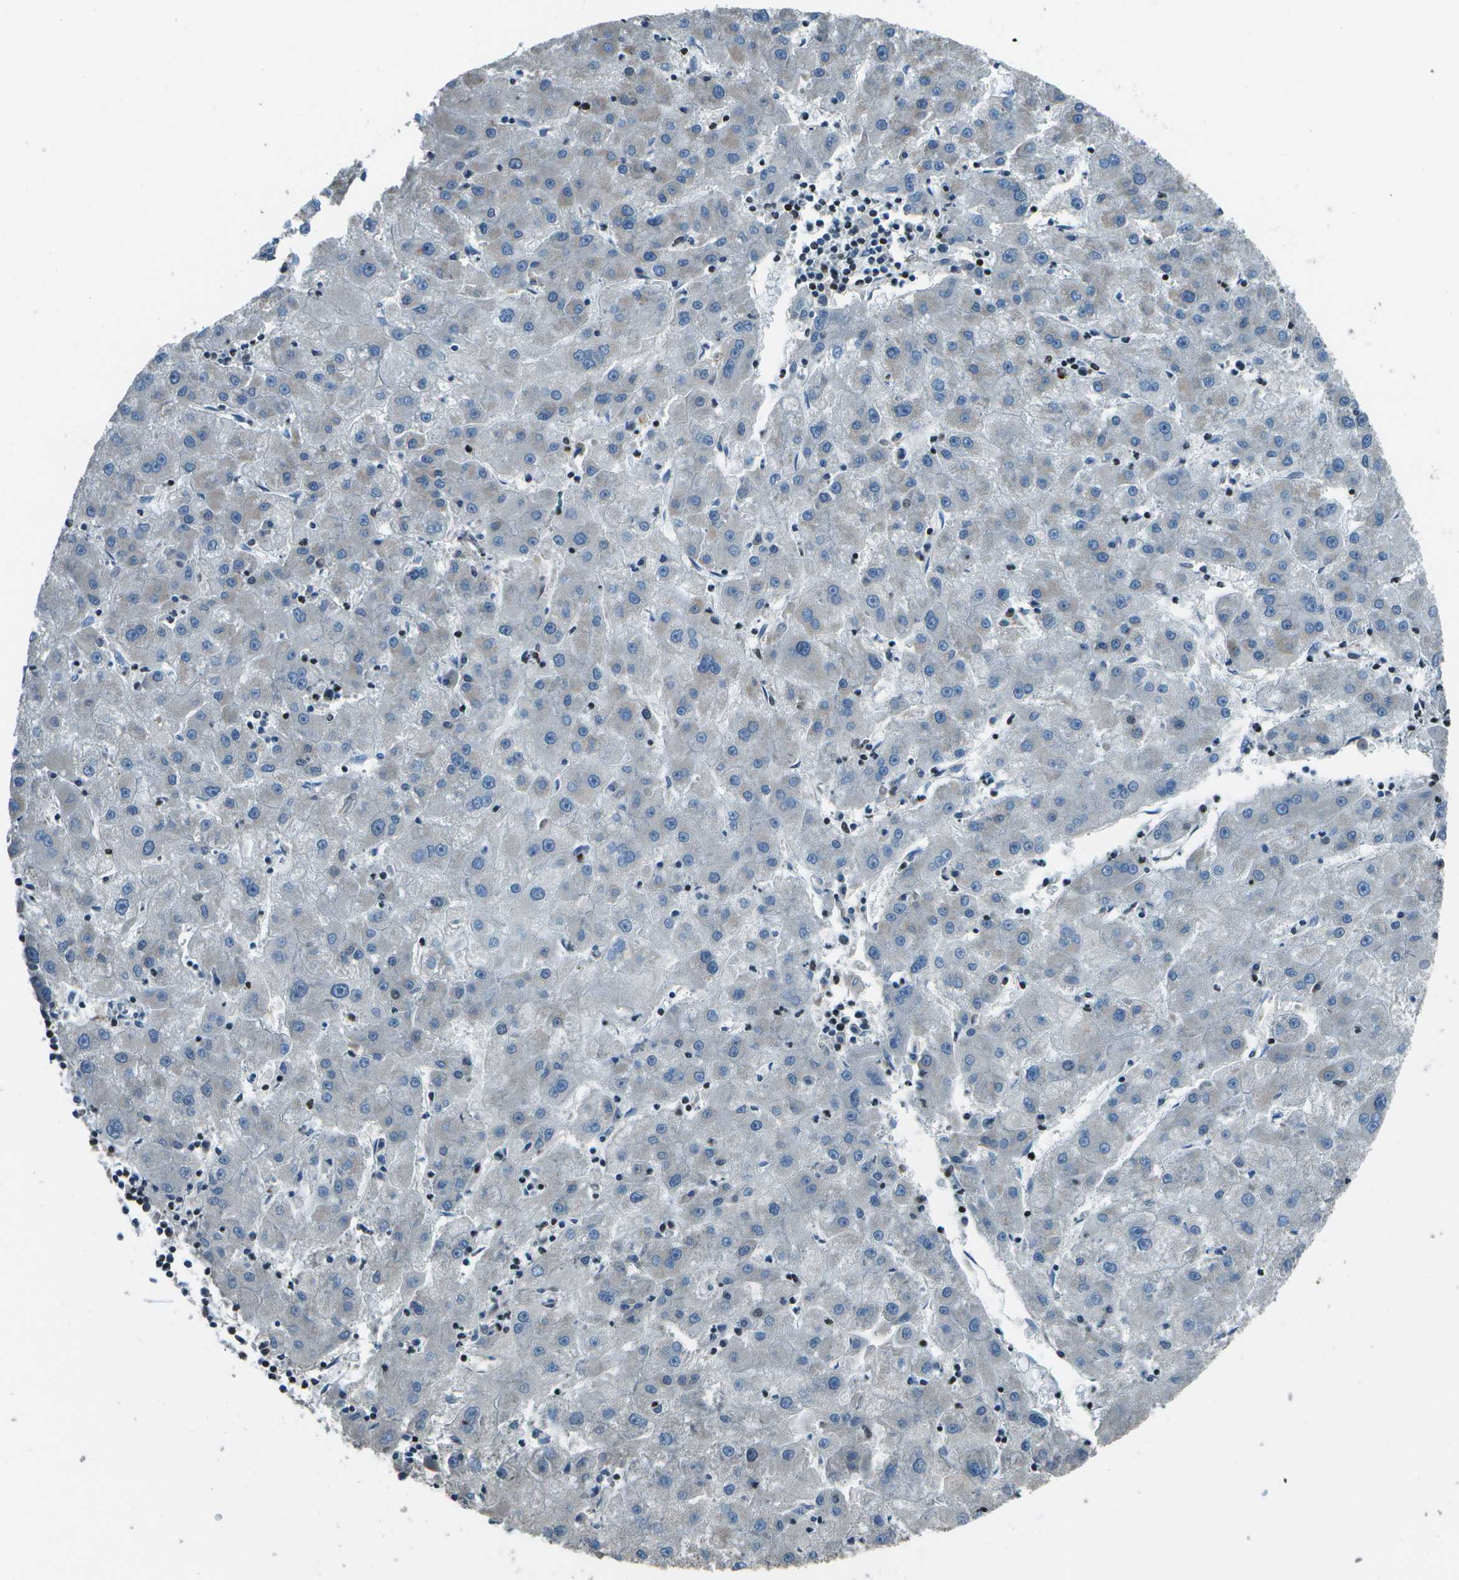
{"staining": {"intensity": "negative", "quantity": "none", "location": "none"}, "tissue": "liver cancer", "cell_type": "Tumor cells", "image_type": "cancer", "snomed": [{"axis": "morphology", "description": "Carcinoma, Hepatocellular, NOS"}, {"axis": "topography", "description": "Liver"}], "caption": "This is a image of immunohistochemistry staining of liver cancer, which shows no staining in tumor cells. The staining is performed using DAB brown chromogen with nuclei counter-stained in using hematoxylin.", "gene": "PDLIM1", "patient": {"sex": "male", "age": 72}}